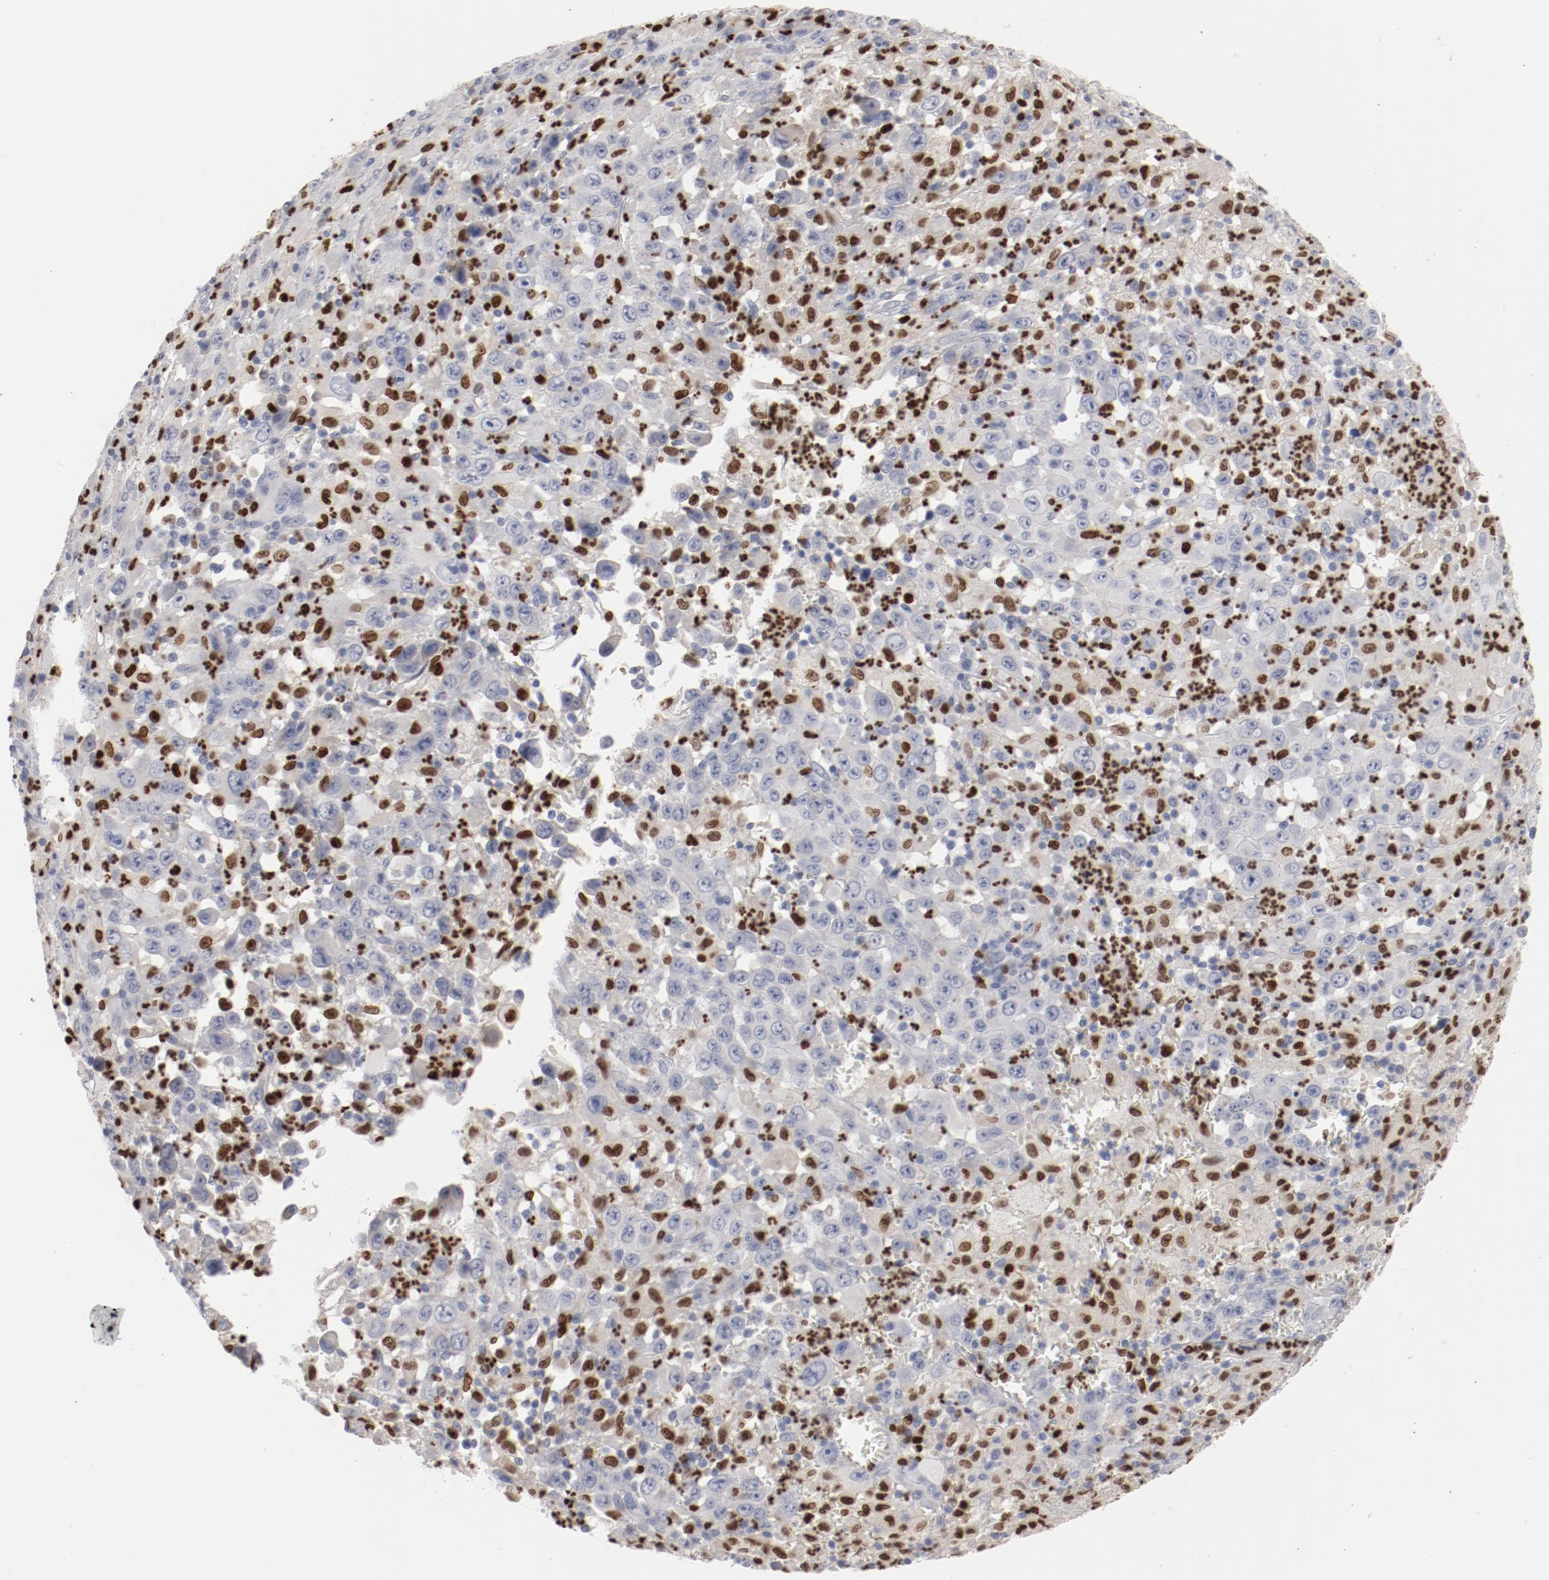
{"staining": {"intensity": "negative", "quantity": "none", "location": "none"}, "tissue": "melanoma", "cell_type": "Tumor cells", "image_type": "cancer", "snomed": [{"axis": "morphology", "description": "Malignant melanoma, Metastatic site"}, {"axis": "topography", "description": "Skin"}], "caption": "A high-resolution image shows immunohistochemistry staining of malignant melanoma (metastatic site), which shows no significant staining in tumor cells.", "gene": "SPI1", "patient": {"sex": "female", "age": 56}}